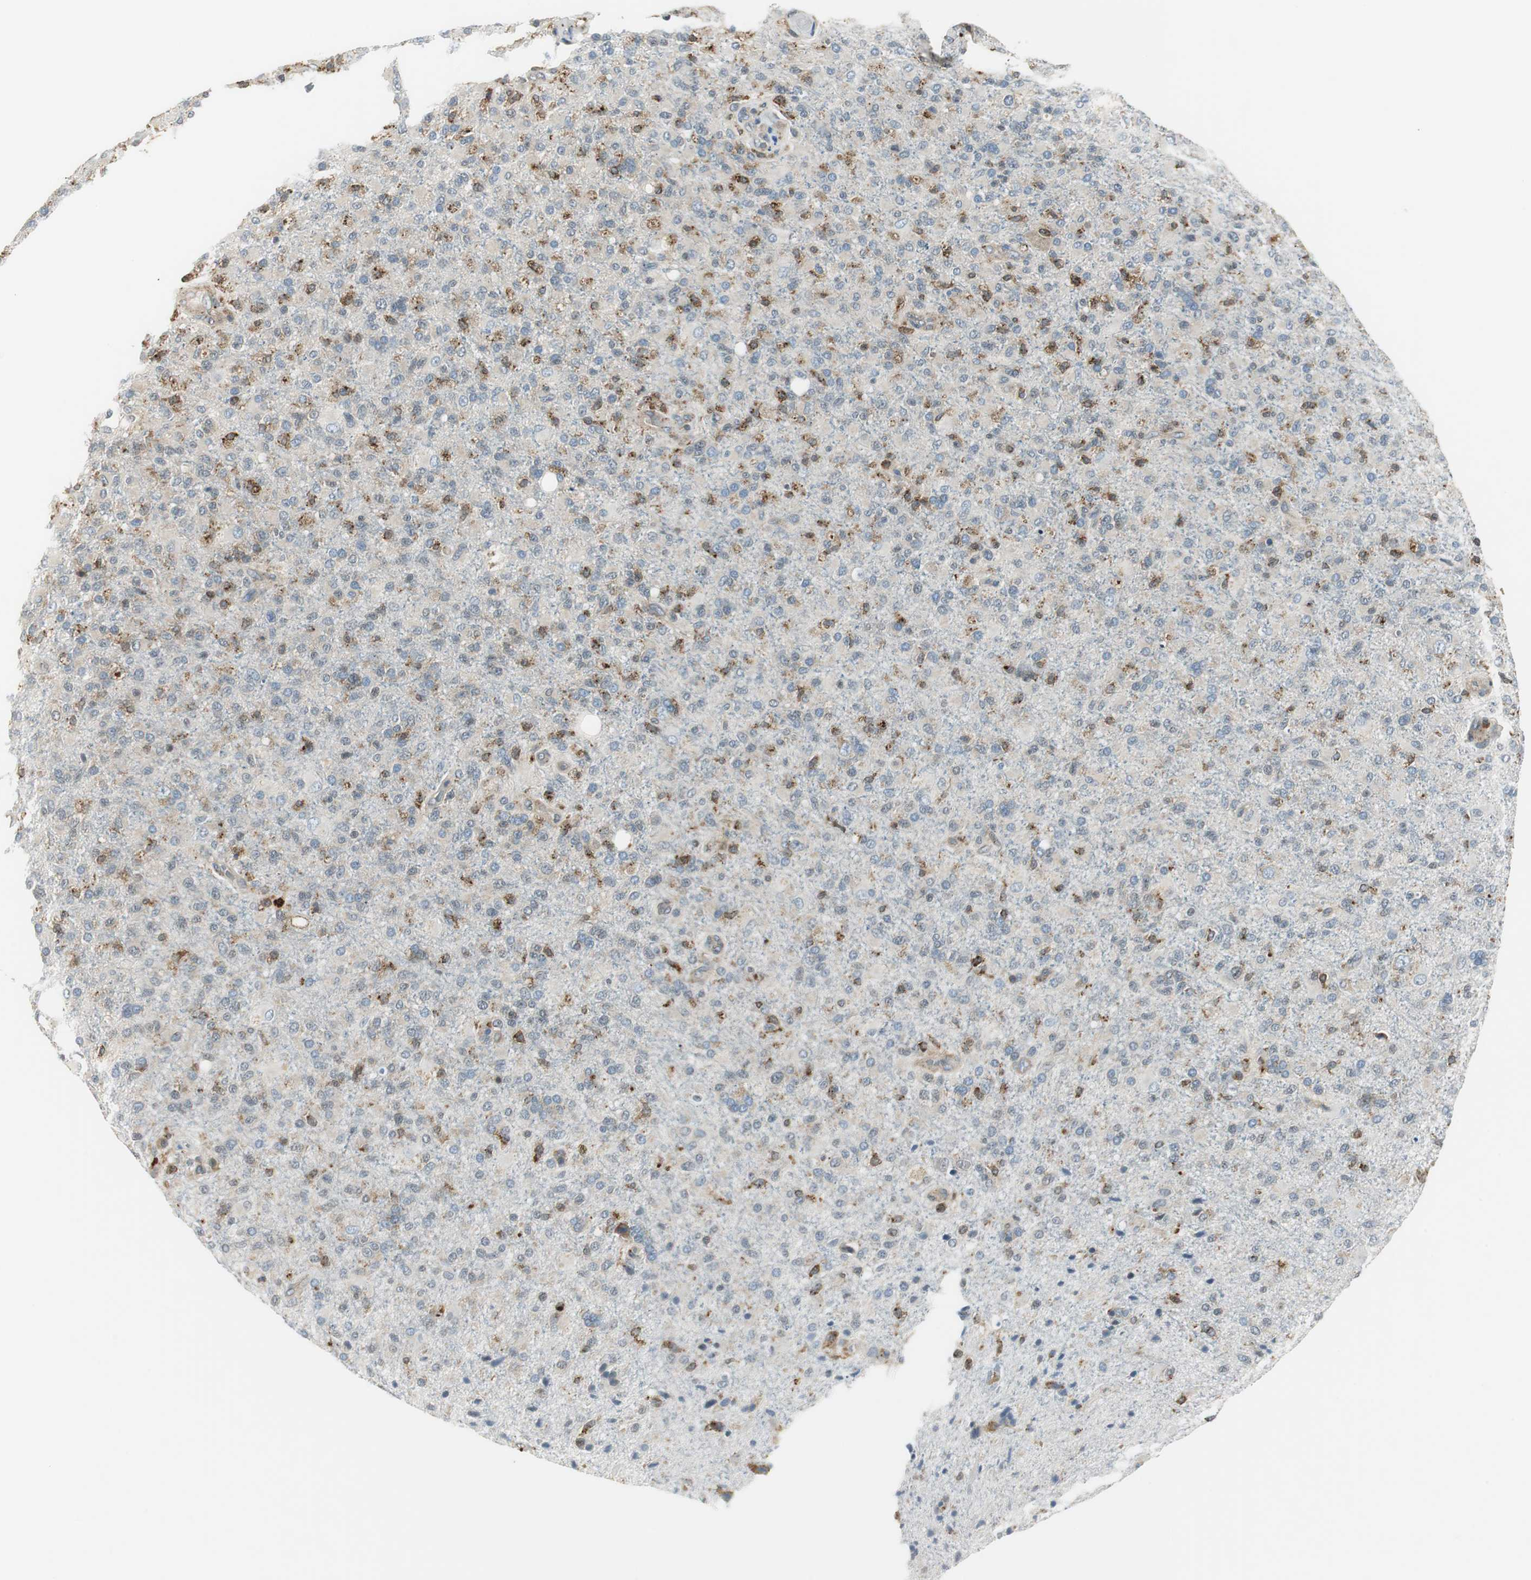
{"staining": {"intensity": "weak", "quantity": "25%-75%", "location": "cytoplasmic/membranous"}, "tissue": "glioma", "cell_type": "Tumor cells", "image_type": "cancer", "snomed": [{"axis": "morphology", "description": "Glioma, malignant, High grade"}, {"axis": "topography", "description": "Brain"}], "caption": "Tumor cells demonstrate low levels of weak cytoplasmic/membranous expression in about 25%-75% of cells in glioma.", "gene": "NCK1", "patient": {"sex": "male", "age": 71}}